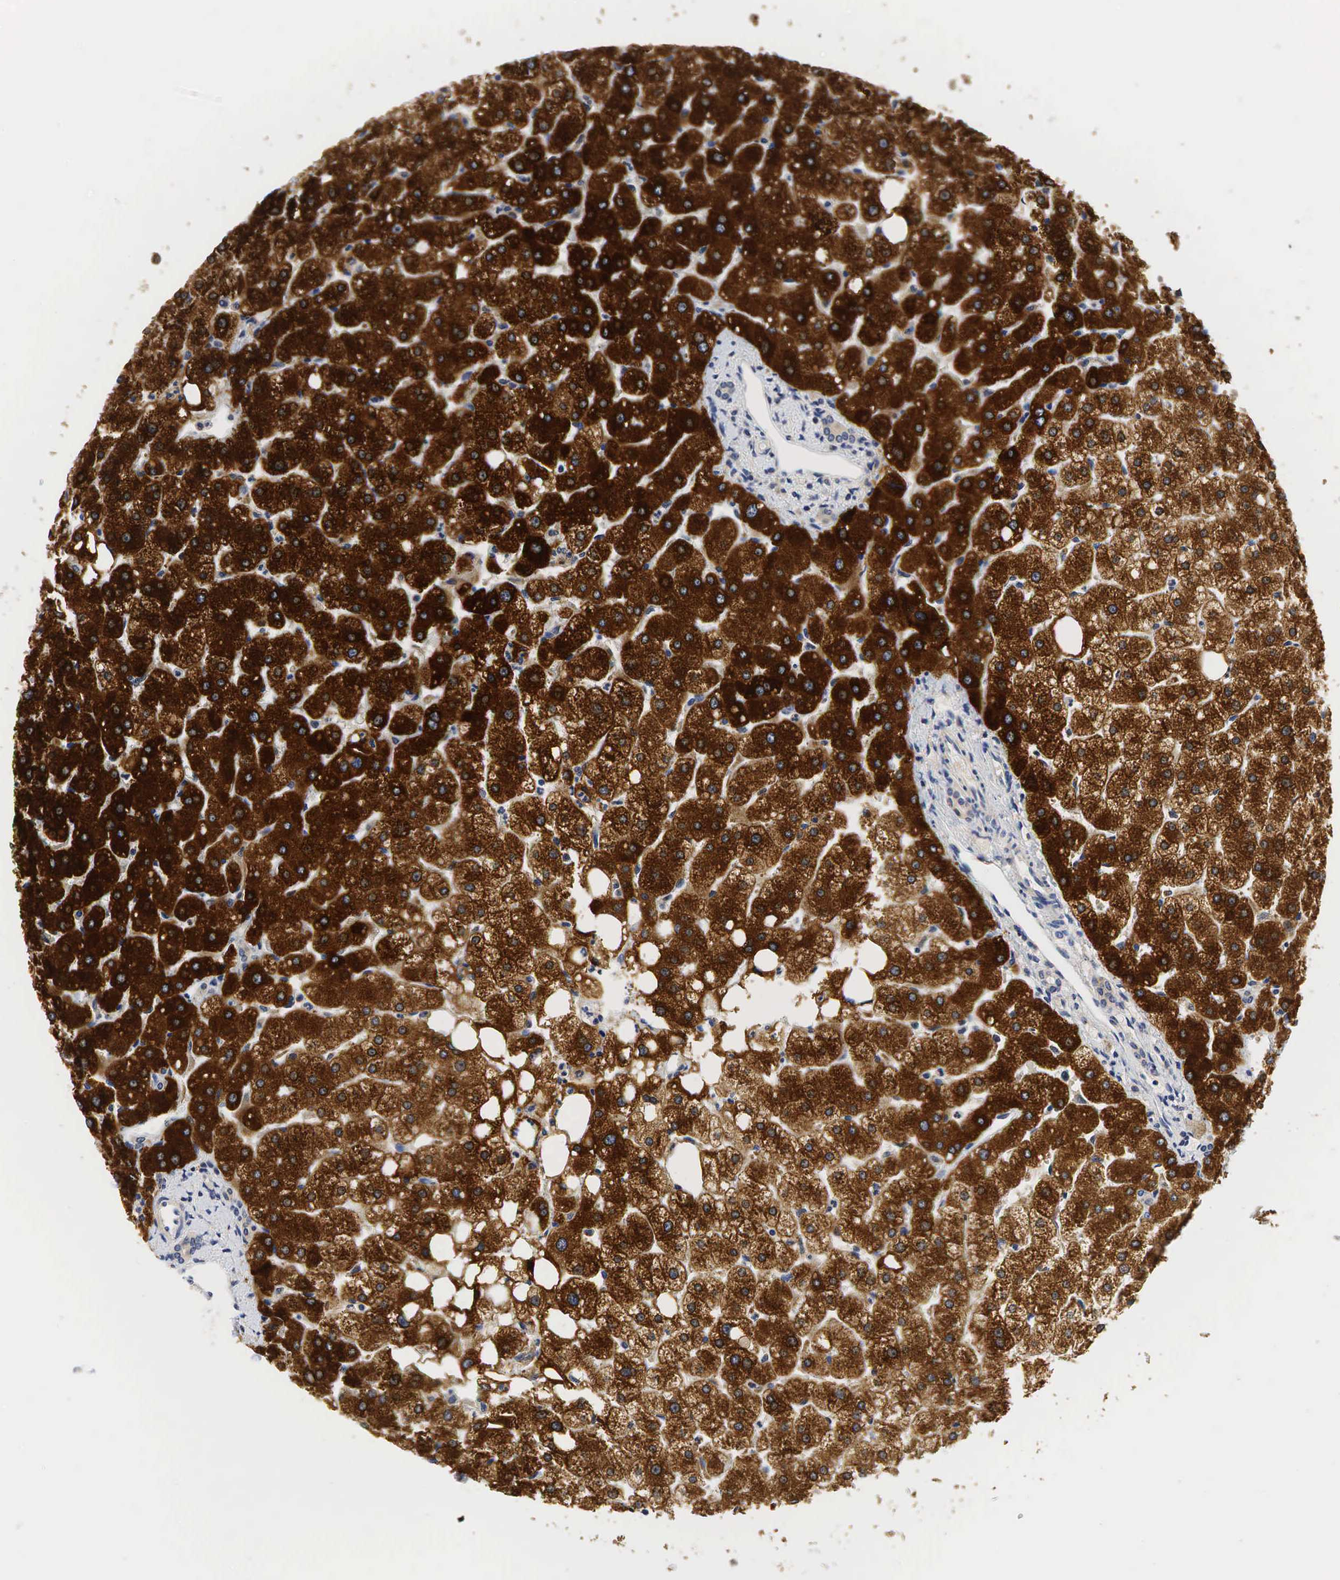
{"staining": {"intensity": "negative", "quantity": "none", "location": "none"}, "tissue": "liver", "cell_type": "Cholangiocytes", "image_type": "normal", "snomed": [{"axis": "morphology", "description": "Normal tissue, NOS"}, {"axis": "topography", "description": "Liver"}], "caption": "A high-resolution histopathology image shows IHC staining of unremarkable liver, which reveals no significant positivity in cholangiocytes.", "gene": "CCND1", "patient": {"sex": "male", "age": 35}}